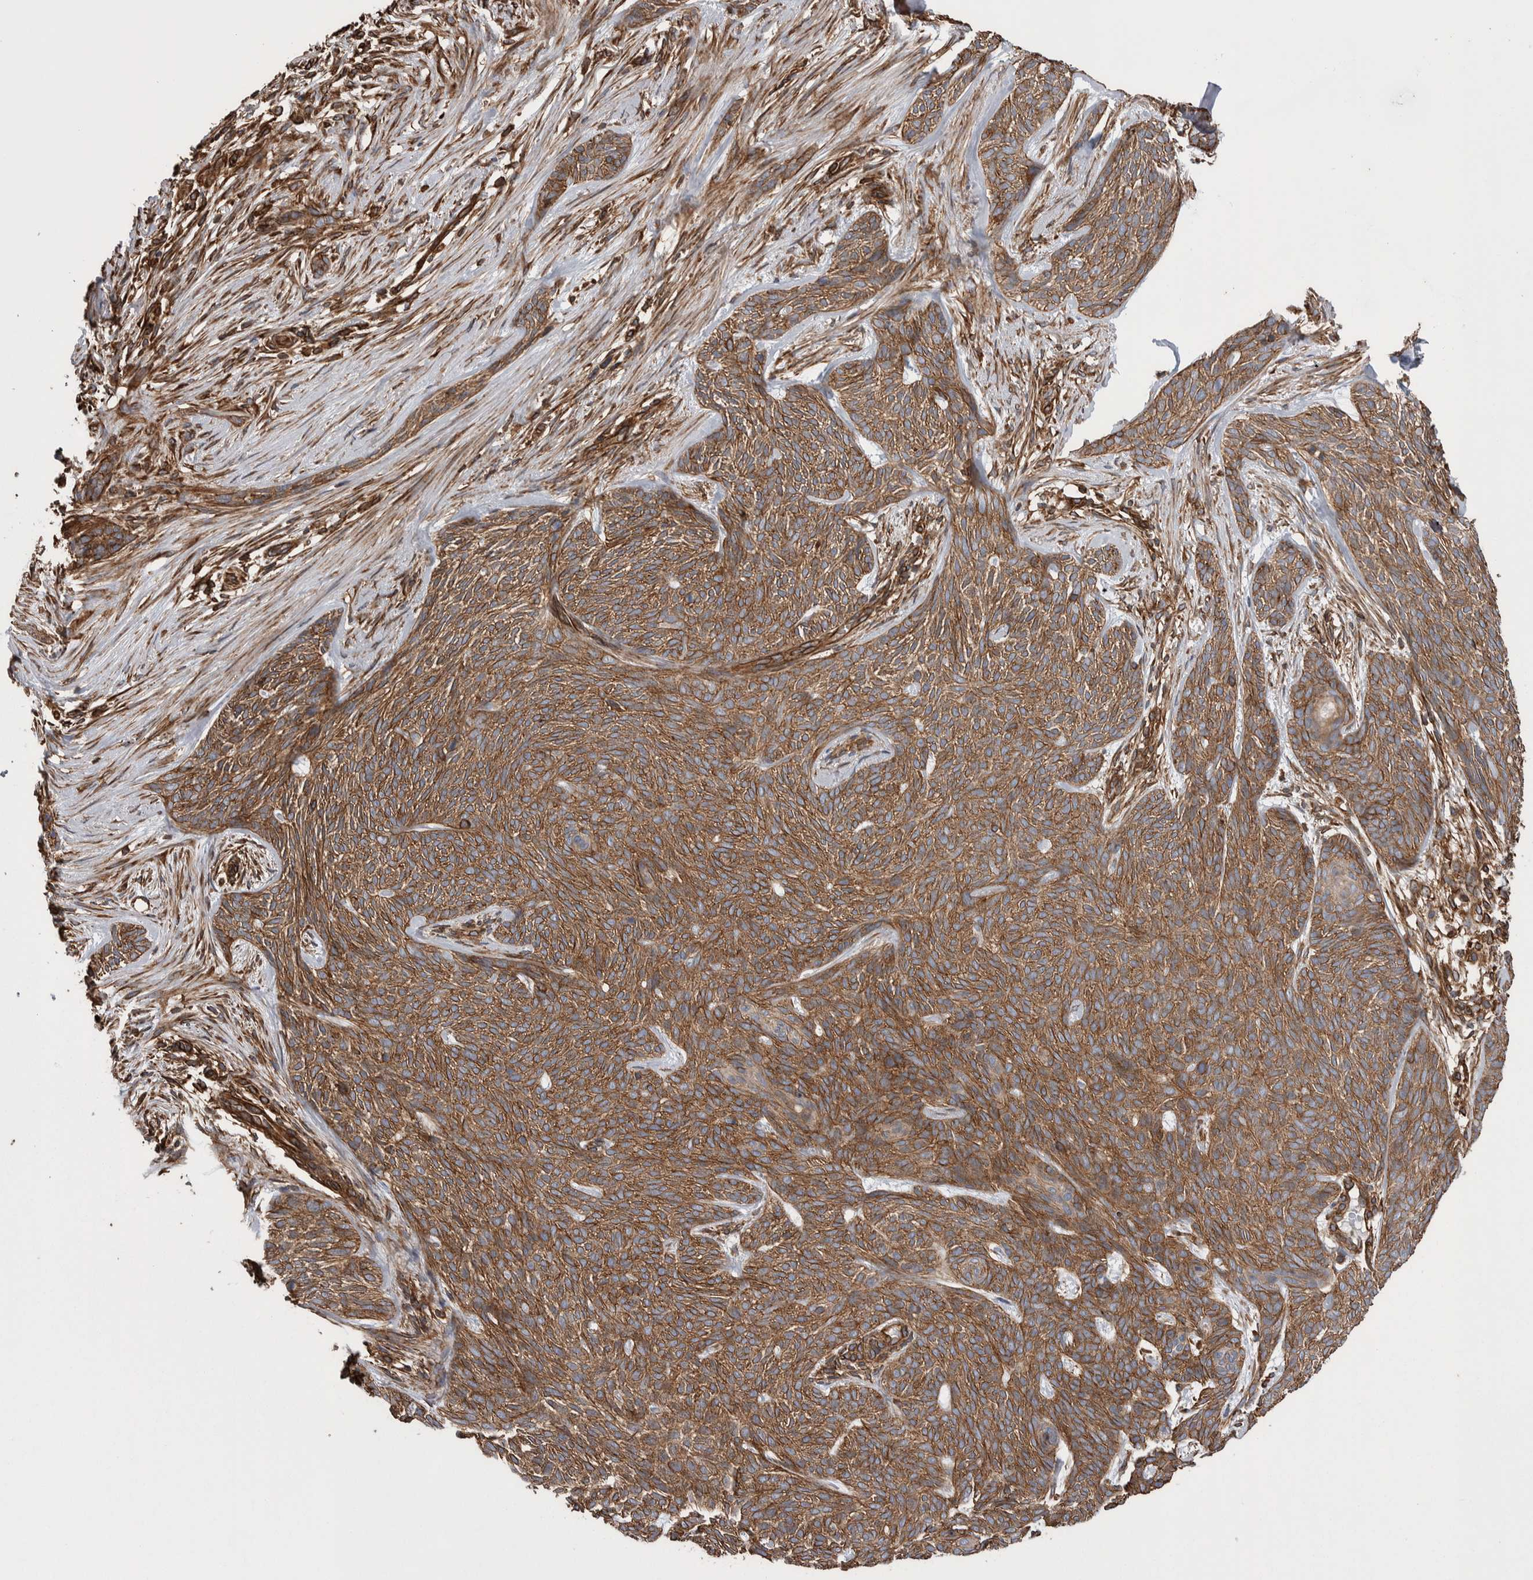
{"staining": {"intensity": "moderate", "quantity": ">75%", "location": "cytoplasmic/membranous"}, "tissue": "skin cancer", "cell_type": "Tumor cells", "image_type": "cancer", "snomed": [{"axis": "morphology", "description": "Basal cell carcinoma"}, {"axis": "topography", "description": "Skin"}], "caption": "Moderate cytoplasmic/membranous staining is seen in approximately >75% of tumor cells in skin cancer (basal cell carcinoma). (Stains: DAB (3,3'-diaminobenzidine) in brown, nuclei in blue, Microscopy: brightfield microscopy at high magnification).", "gene": "KIF12", "patient": {"sex": "female", "age": 59}}